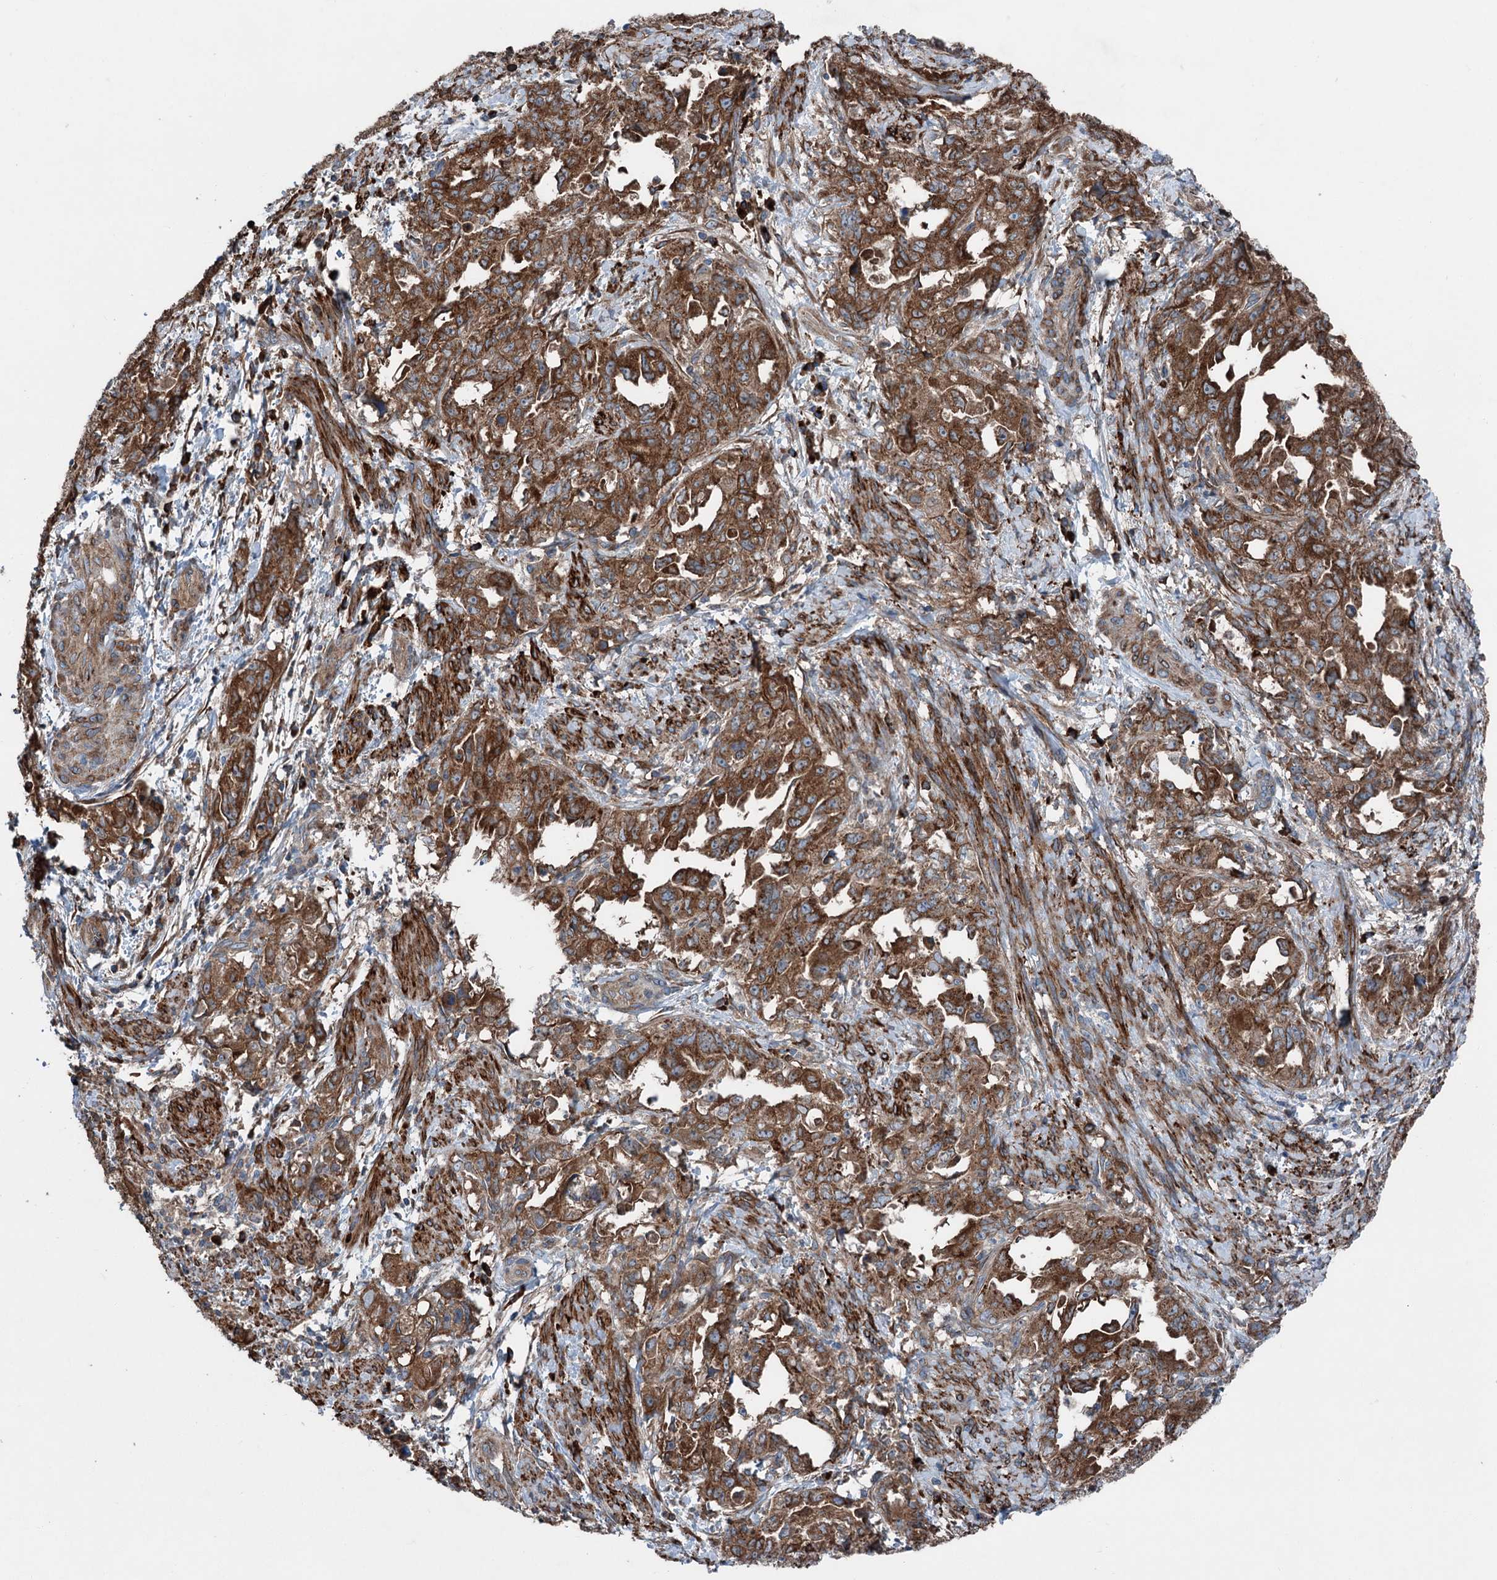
{"staining": {"intensity": "strong", "quantity": ">75%", "location": "cytoplasmic/membranous"}, "tissue": "endometrial cancer", "cell_type": "Tumor cells", "image_type": "cancer", "snomed": [{"axis": "morphology", "description": "Adenocarcinoma, NOS"}, {"axis": "topography", "description": "Endometrium"}], "caption": "Immunohistochemical staining of adenocarcinoma (endometrial) displays high levels of strong cytoplasmic/membranous expression in approximately >75% of tumor cells.", "gene": "CALCOCO1", "patient": {"sex": "female", "age": 65}}